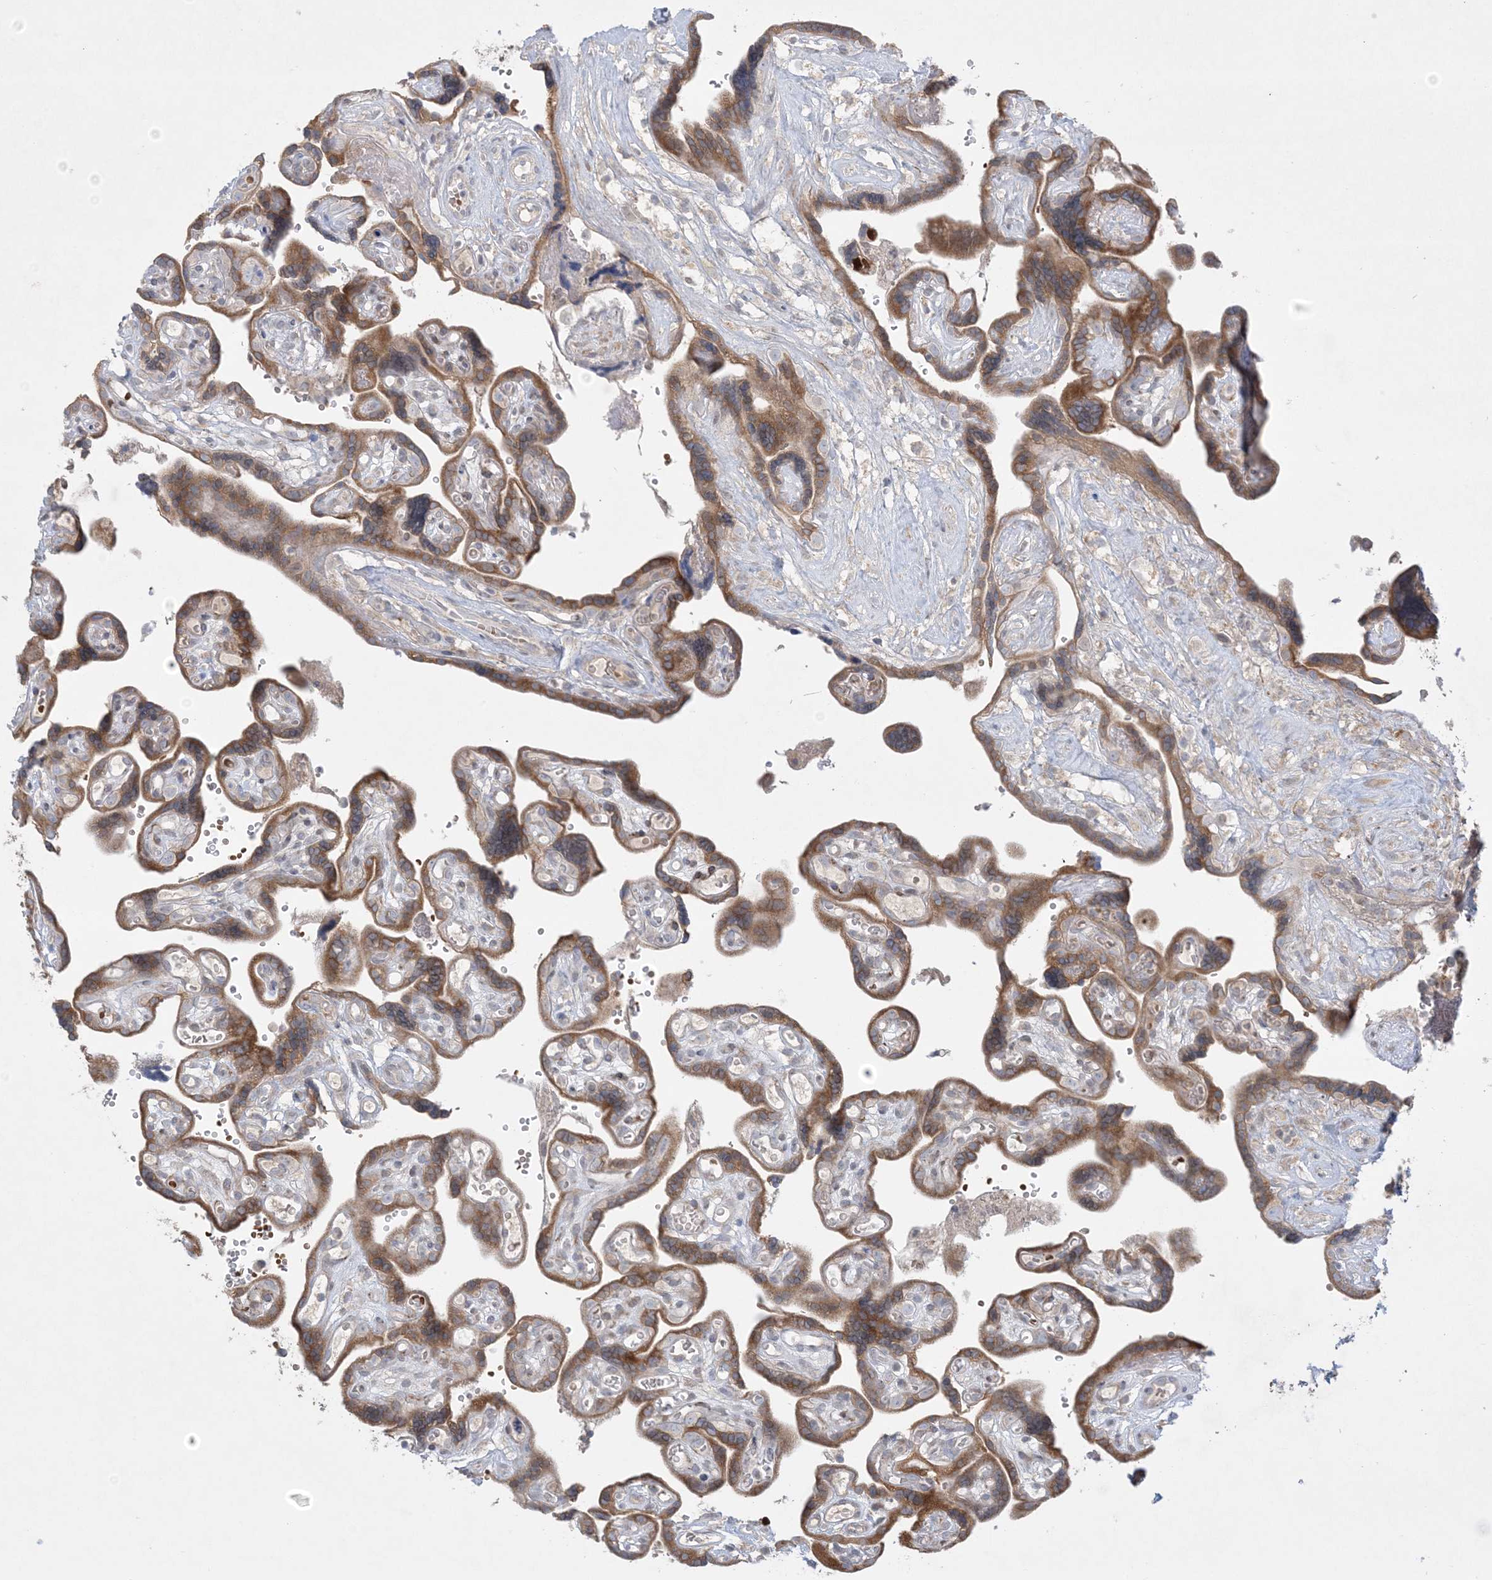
{"staining": {"intensity": "moderate", "quantity": ">75%", "location": "cytoplasmic/membranous"}, "tissue": "placenta", "cell_type": "Decidual cells", "image_type": "normal", "snomed": [{"axis": "morphology", "description": "Normal tissue, NOS"}, {"axis": "topography", "description": "Placenta"}], "caption": "Protein staining reveals moderate cytoplasmic/membranous expression in about >75% of decidual cells in normal placenta.", "gene": "MMGT1", "patient": {"sex": "female", "age": 30}}